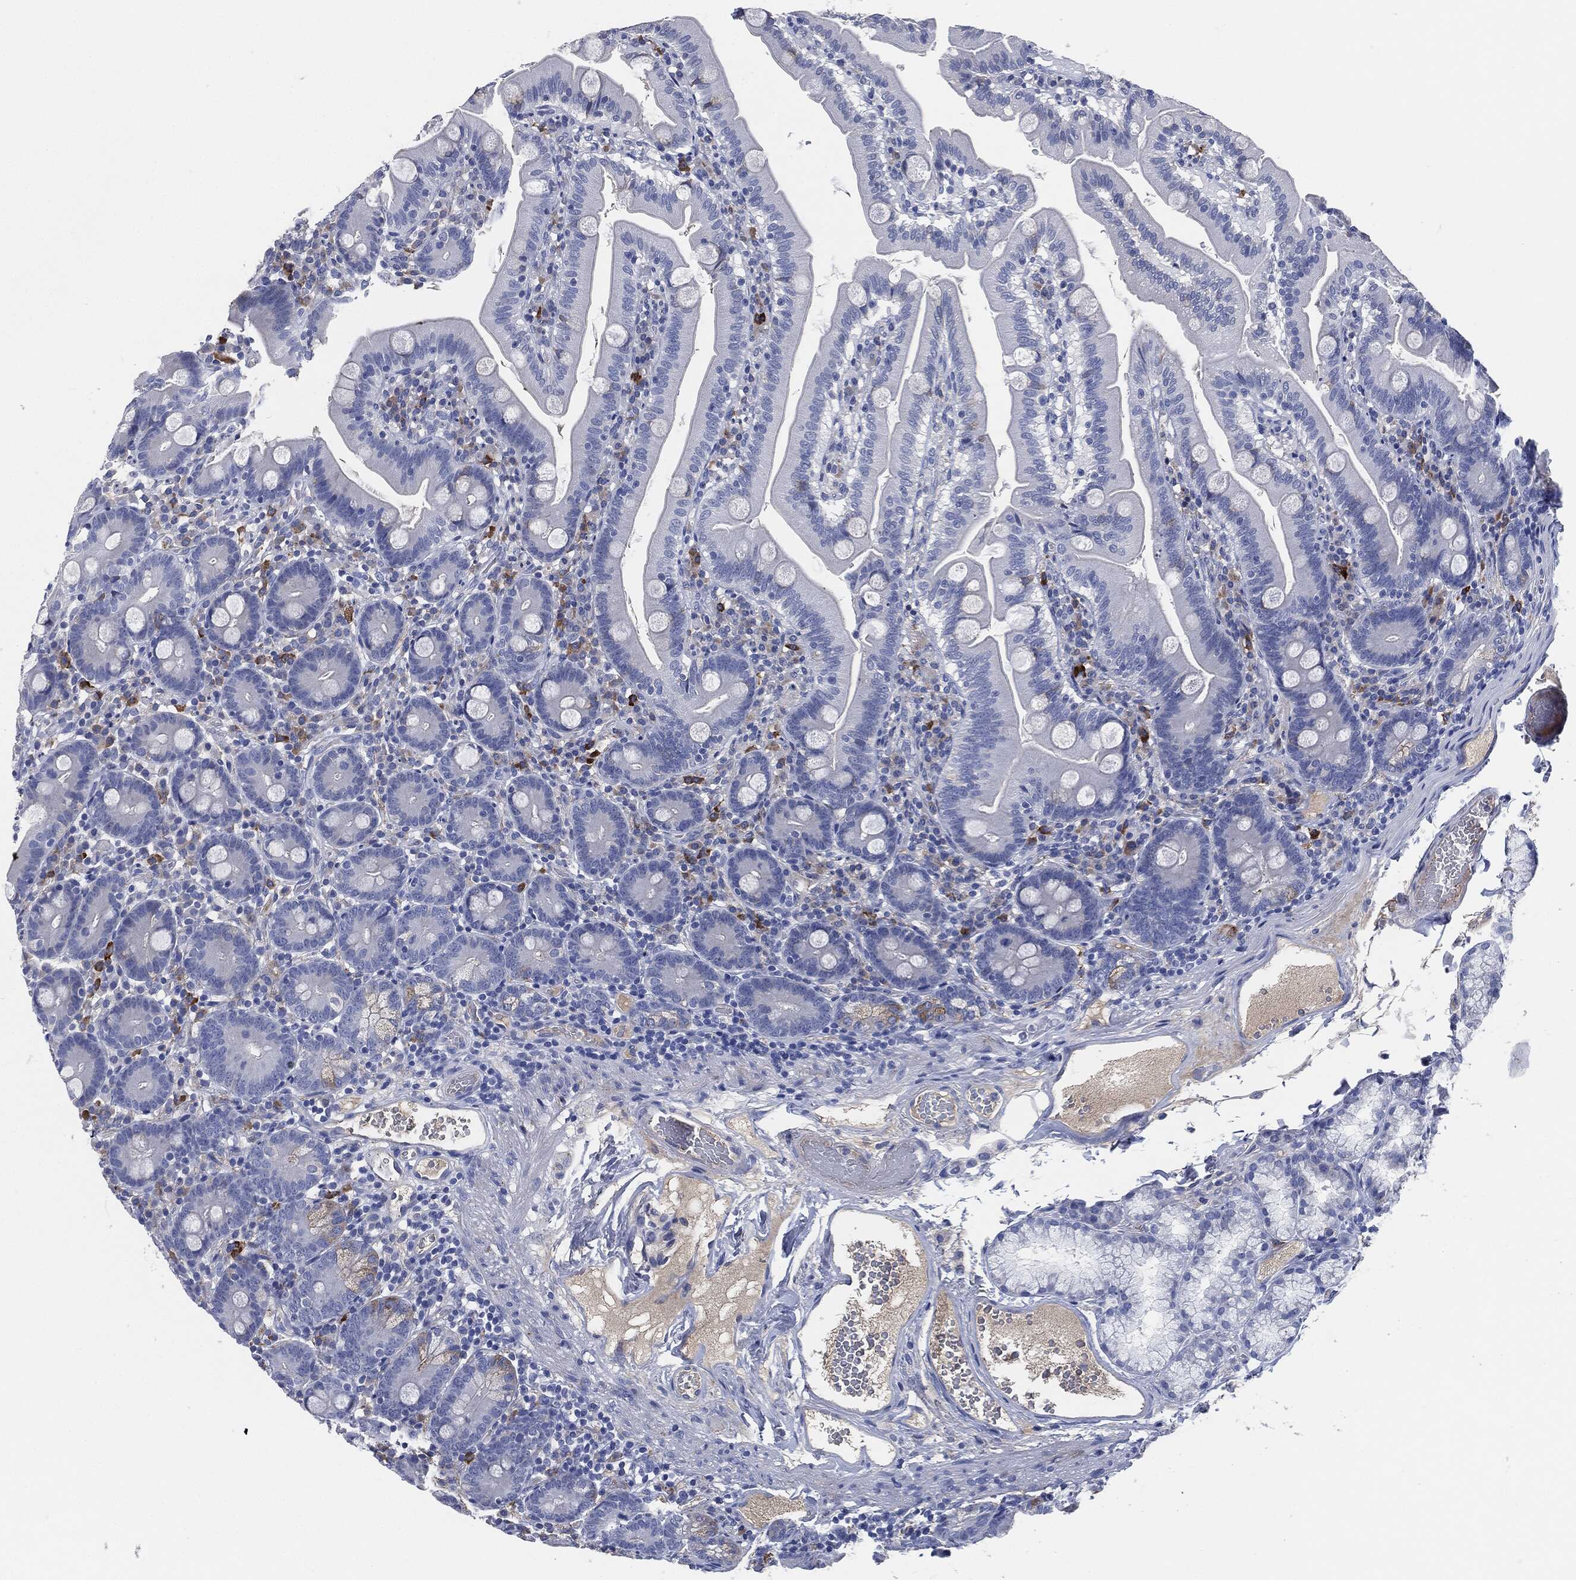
{"staining": {"intensity": "negative", "quantity": "none", "location": "none"}, "tissue": "duodenum", "cell_type": "Glandular cells", "image_type": "normal", "snomed": [{"axis": "morphology", "description": "Normal tissue, NOS"}, {"axis": "topography", "description": "Duodenum"}], "caption": "Histopathology image shows no significant protein staining in glandular cells of unremarkable duodenum.", "gene": "CD27", "patient": {"sex": "female", "age": 67}}